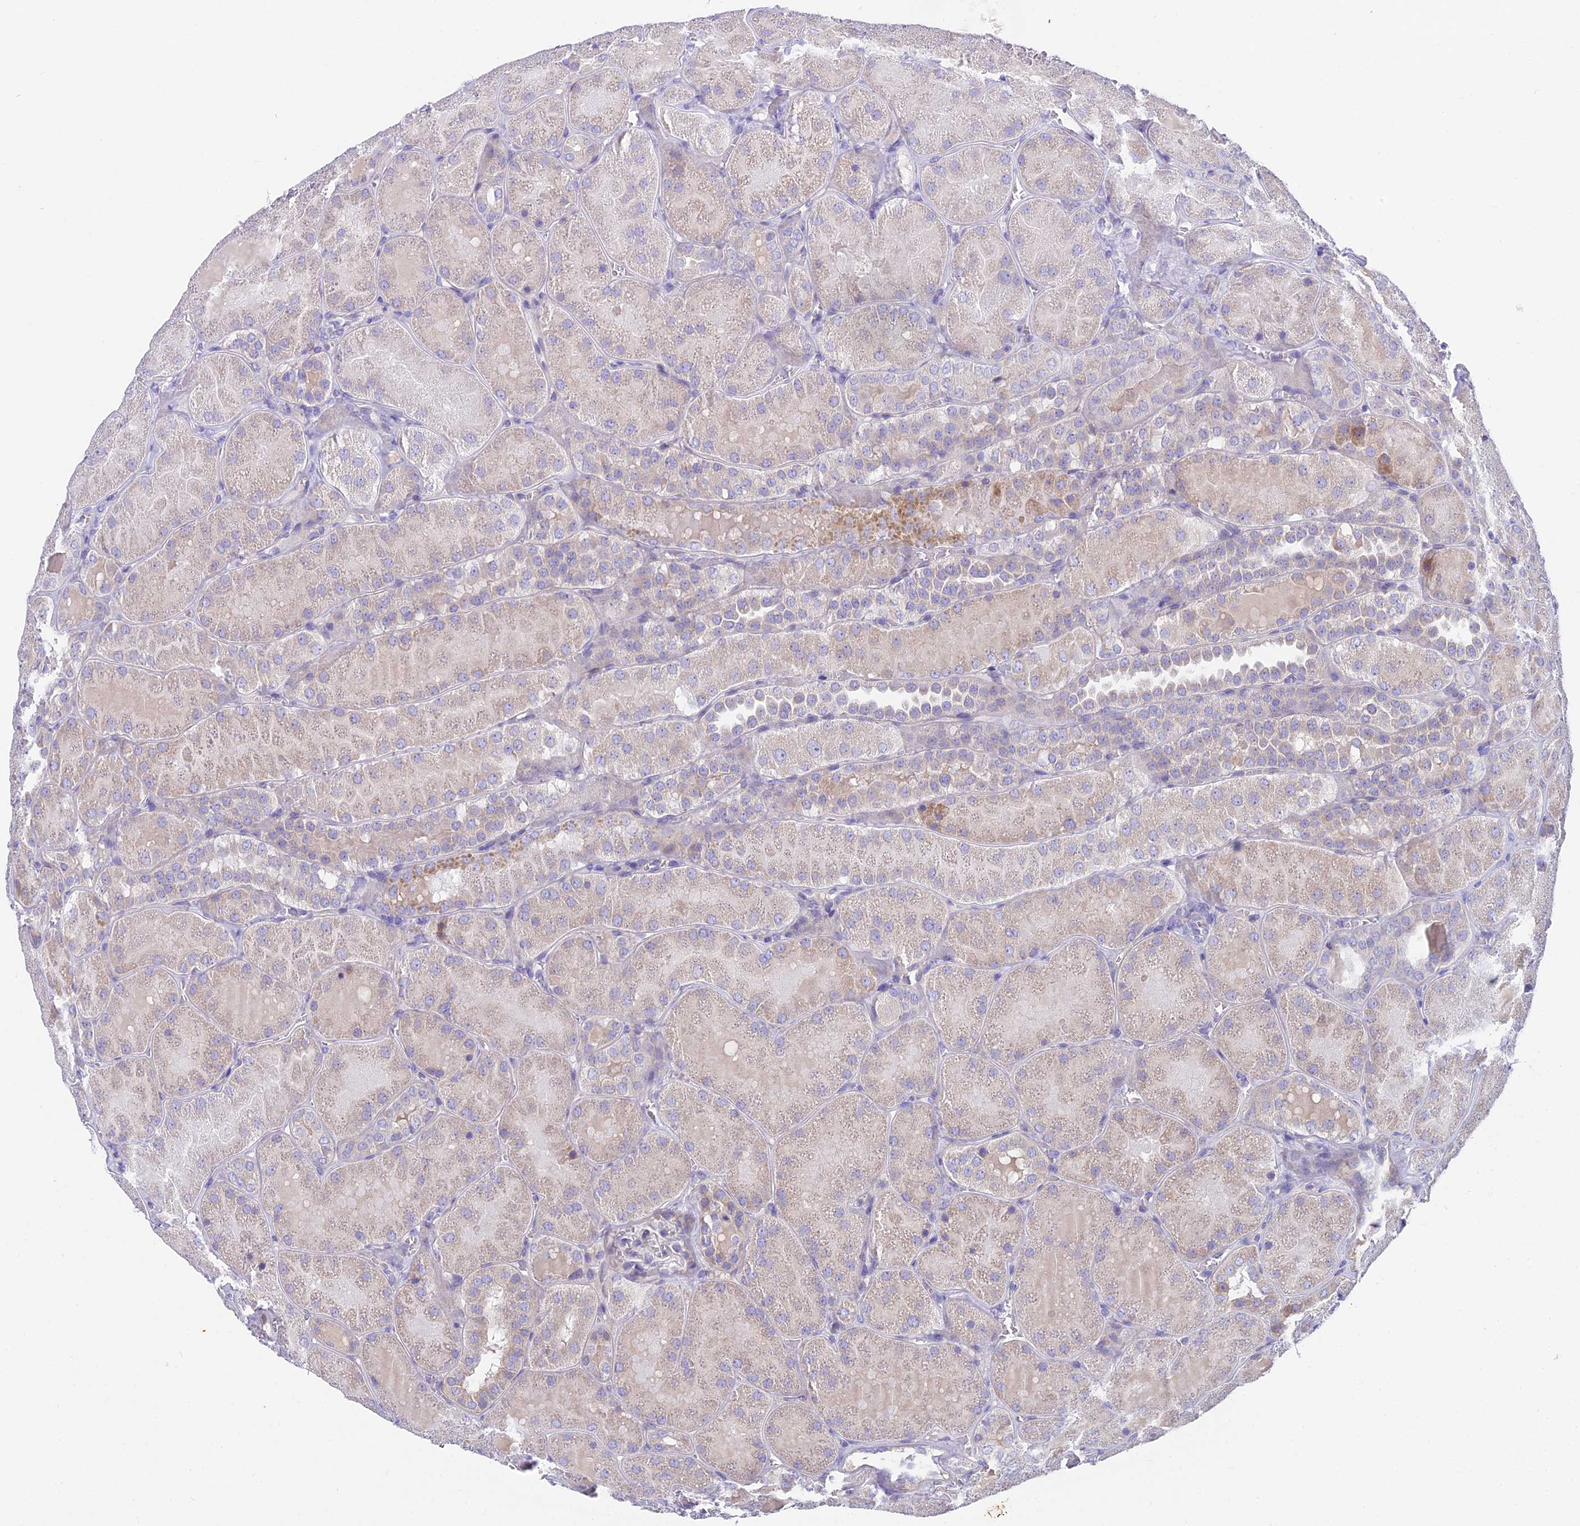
{"staining": {"intensity": "negative", "quantity": "none", "location": "none"}, "tissue": "kidney", "cell_type": "Cells in glomeruli", "image_type": "normal", "snomed": [{"axis": "morphology", "description": "Normal tissue, NOS"}, {"axis": "topography", "description": "Kidney"}], "caption": "This is a photomicrograph of immunohistochemistry (IHC) staining of unremarkable kidney, which shows no positivity in cells in glomeruli. (DAB (3,3'-diaminobenzidine) immunohistochemistry (IHC) visualized using brightfield microscopy, high magnification).", "gene": "FAM168B", "patient": {"sex": "male", "age": 28}}